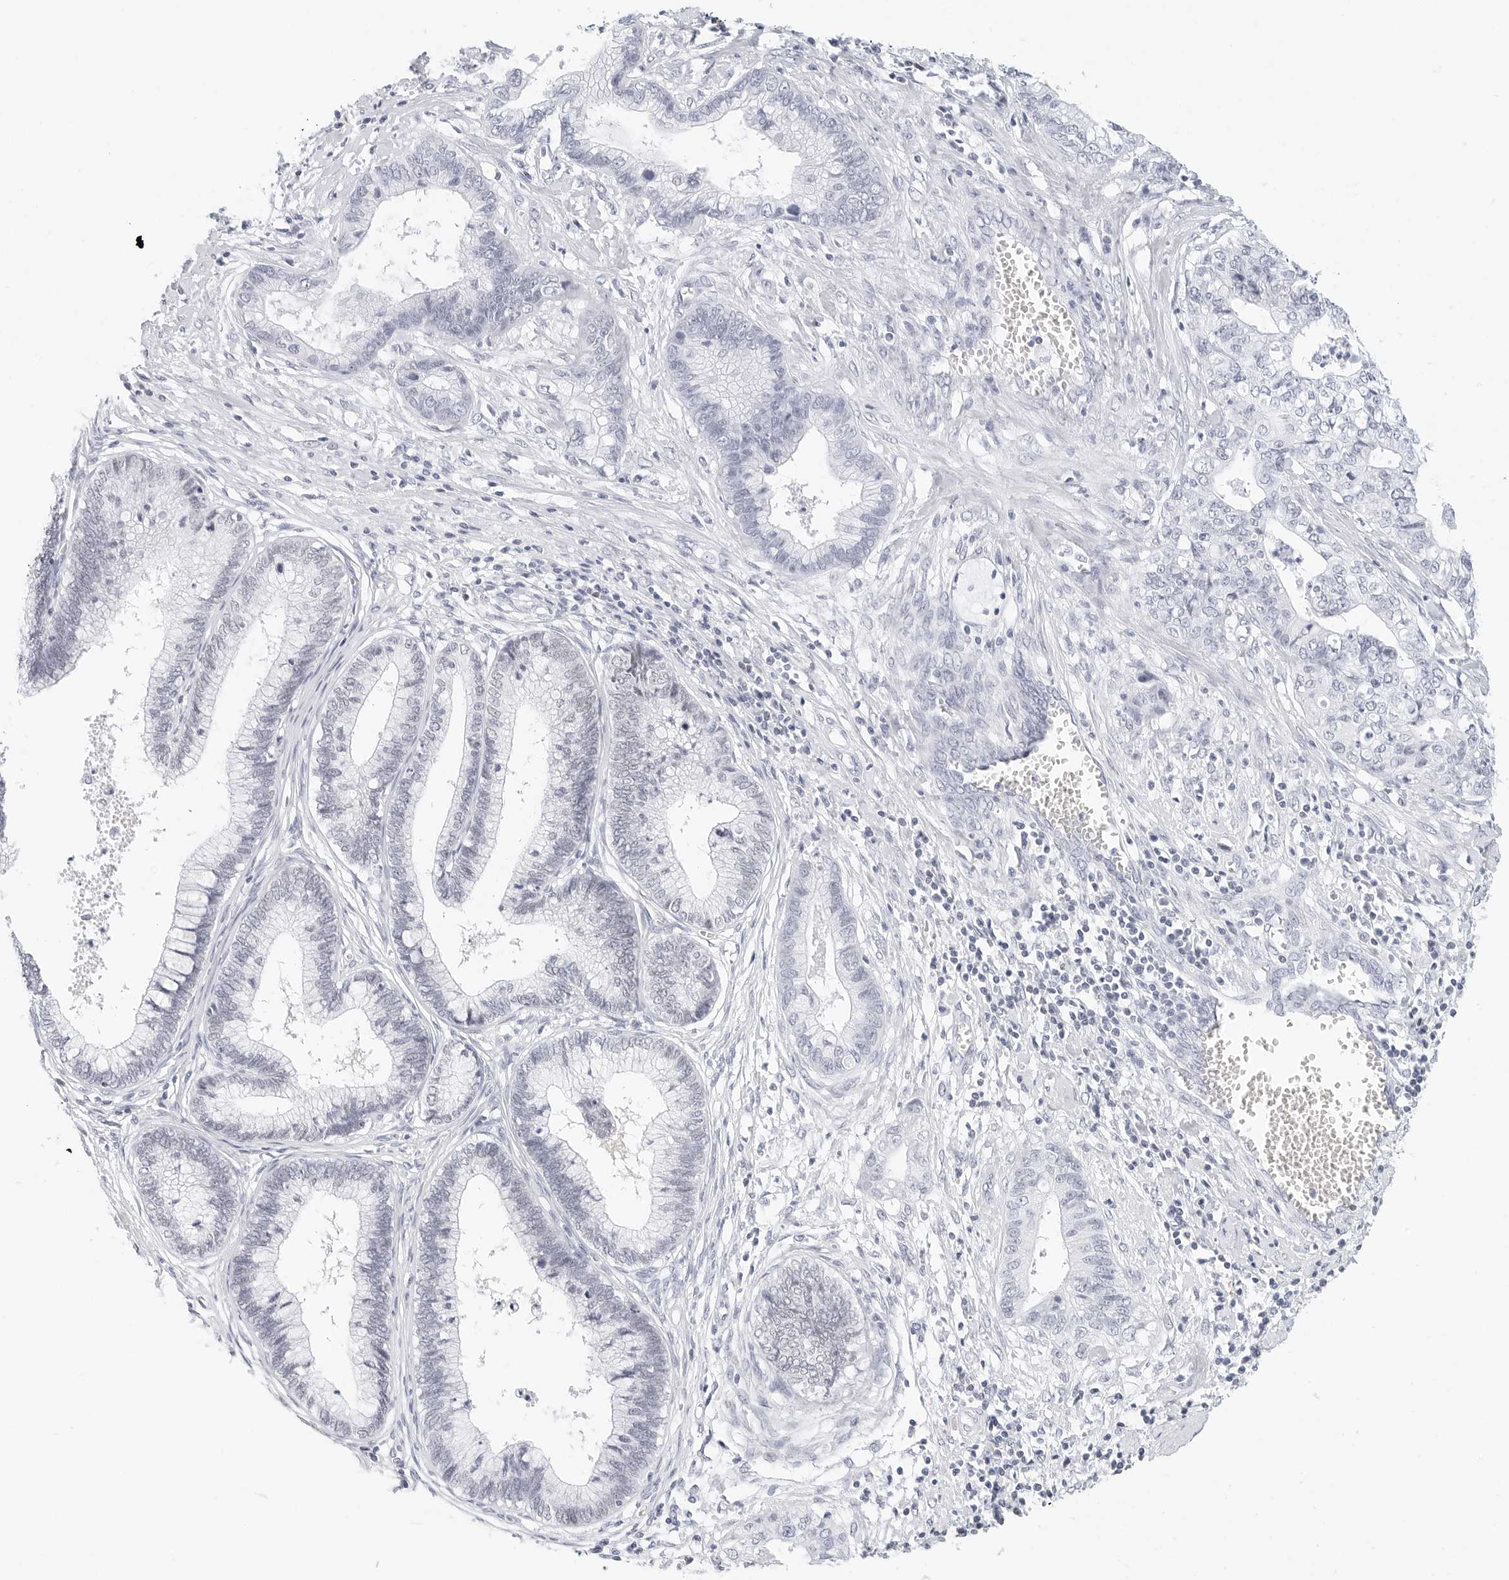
{"staining": {"intensity": "negative", "quantity": "none", "location": "none"}, "tissue": "cervical cancer", "cell_type": "Tumor cells", "image_type": "cancer", "snomed": [{"axis": "morphology", "description": "Adenocarcinoma, NOS"}, {"axis": "topography", "description": "Cervix"}], "caption": "Immunohistochemistry photomicrograph of cervical cancer stained for a protein (brown), which shows no positivity in tumor cells. (Stains: DAB (3,3'-diaminobenzidine) immunohistochemistry with hematoxylin counter stain, Microscopy: brightfield microscopy at high magnification).", "gene": "CD22", "patient": {"sex": "female", "age": 44}}